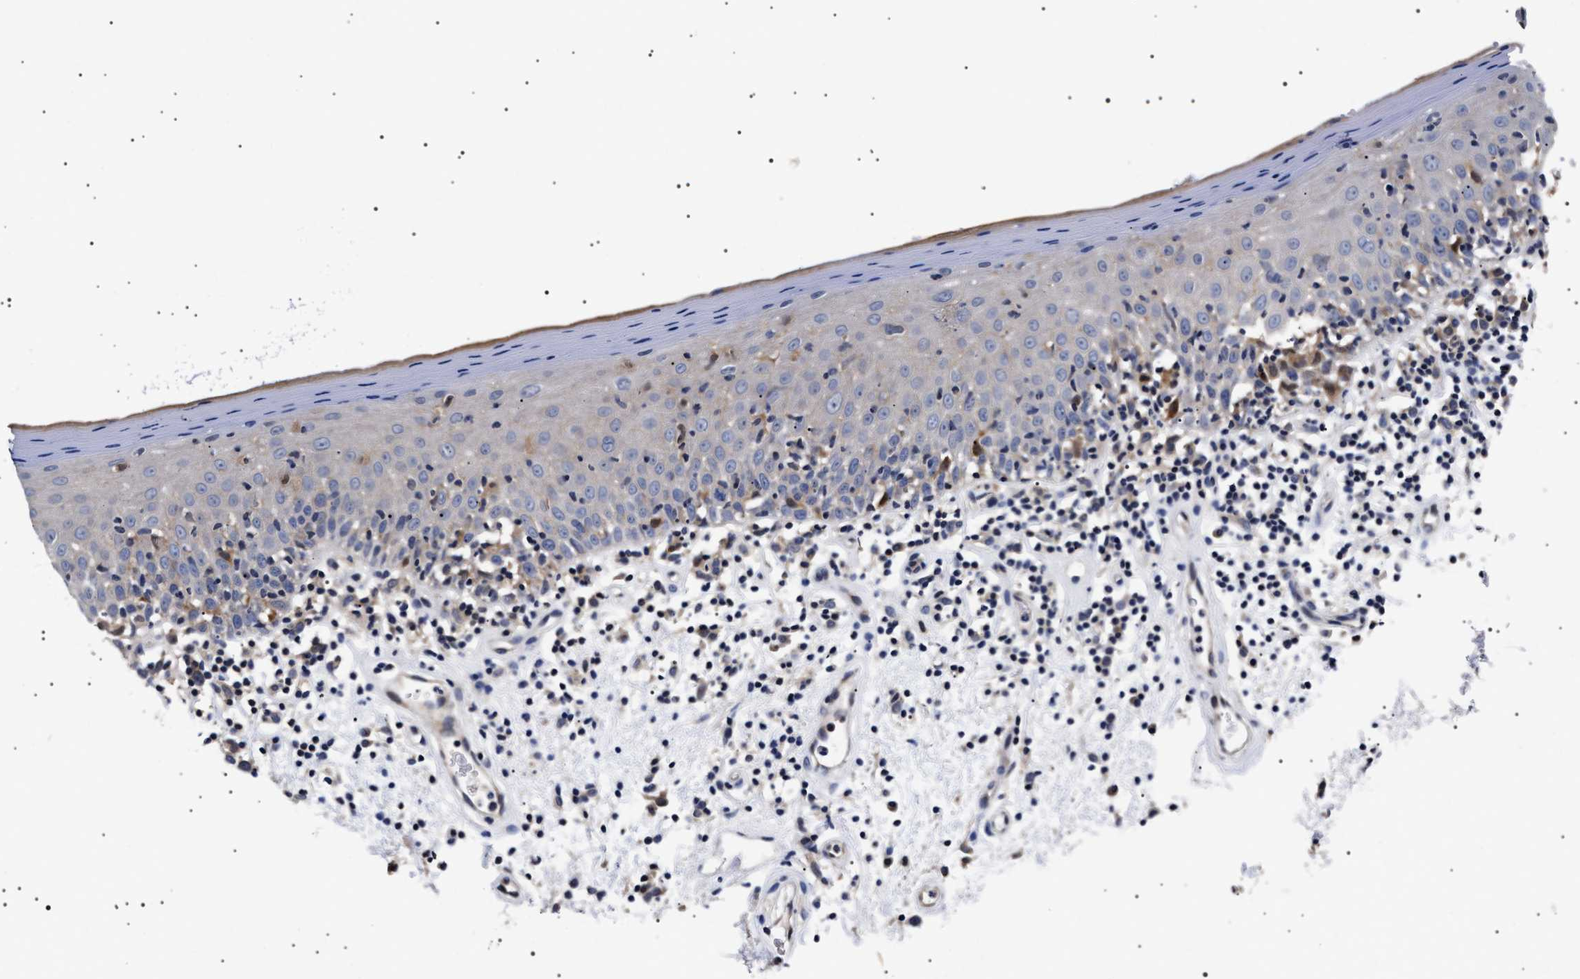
{"staining": {"intensity": "negative", "quantity": "none", "location": "none"}, "tissue": "oral mucosa", "cell_type": "Squamous epithelial cells", "image_type": "normal", "snomed": [{"axis": "morphology", "description": "Normal tissue, NOS"}, {"axis": "morphology", "description": "Squamous cell carcinoma, NOS"}, {"axis": "topography", "description": "Skeletal muscle"}, {"axis": "topography", "description": "Oral tissue"}, {"axis": "topography", "description": "Head-Neck"}], "caption": "This is a micrograph of immunohistochemistry (IHC) staining of unremarkable oral mucosa, which shows no expression in squamous epithelial cells.", "gene": "SLC4A7", "patient": {"sex": "male", "age": 71}}